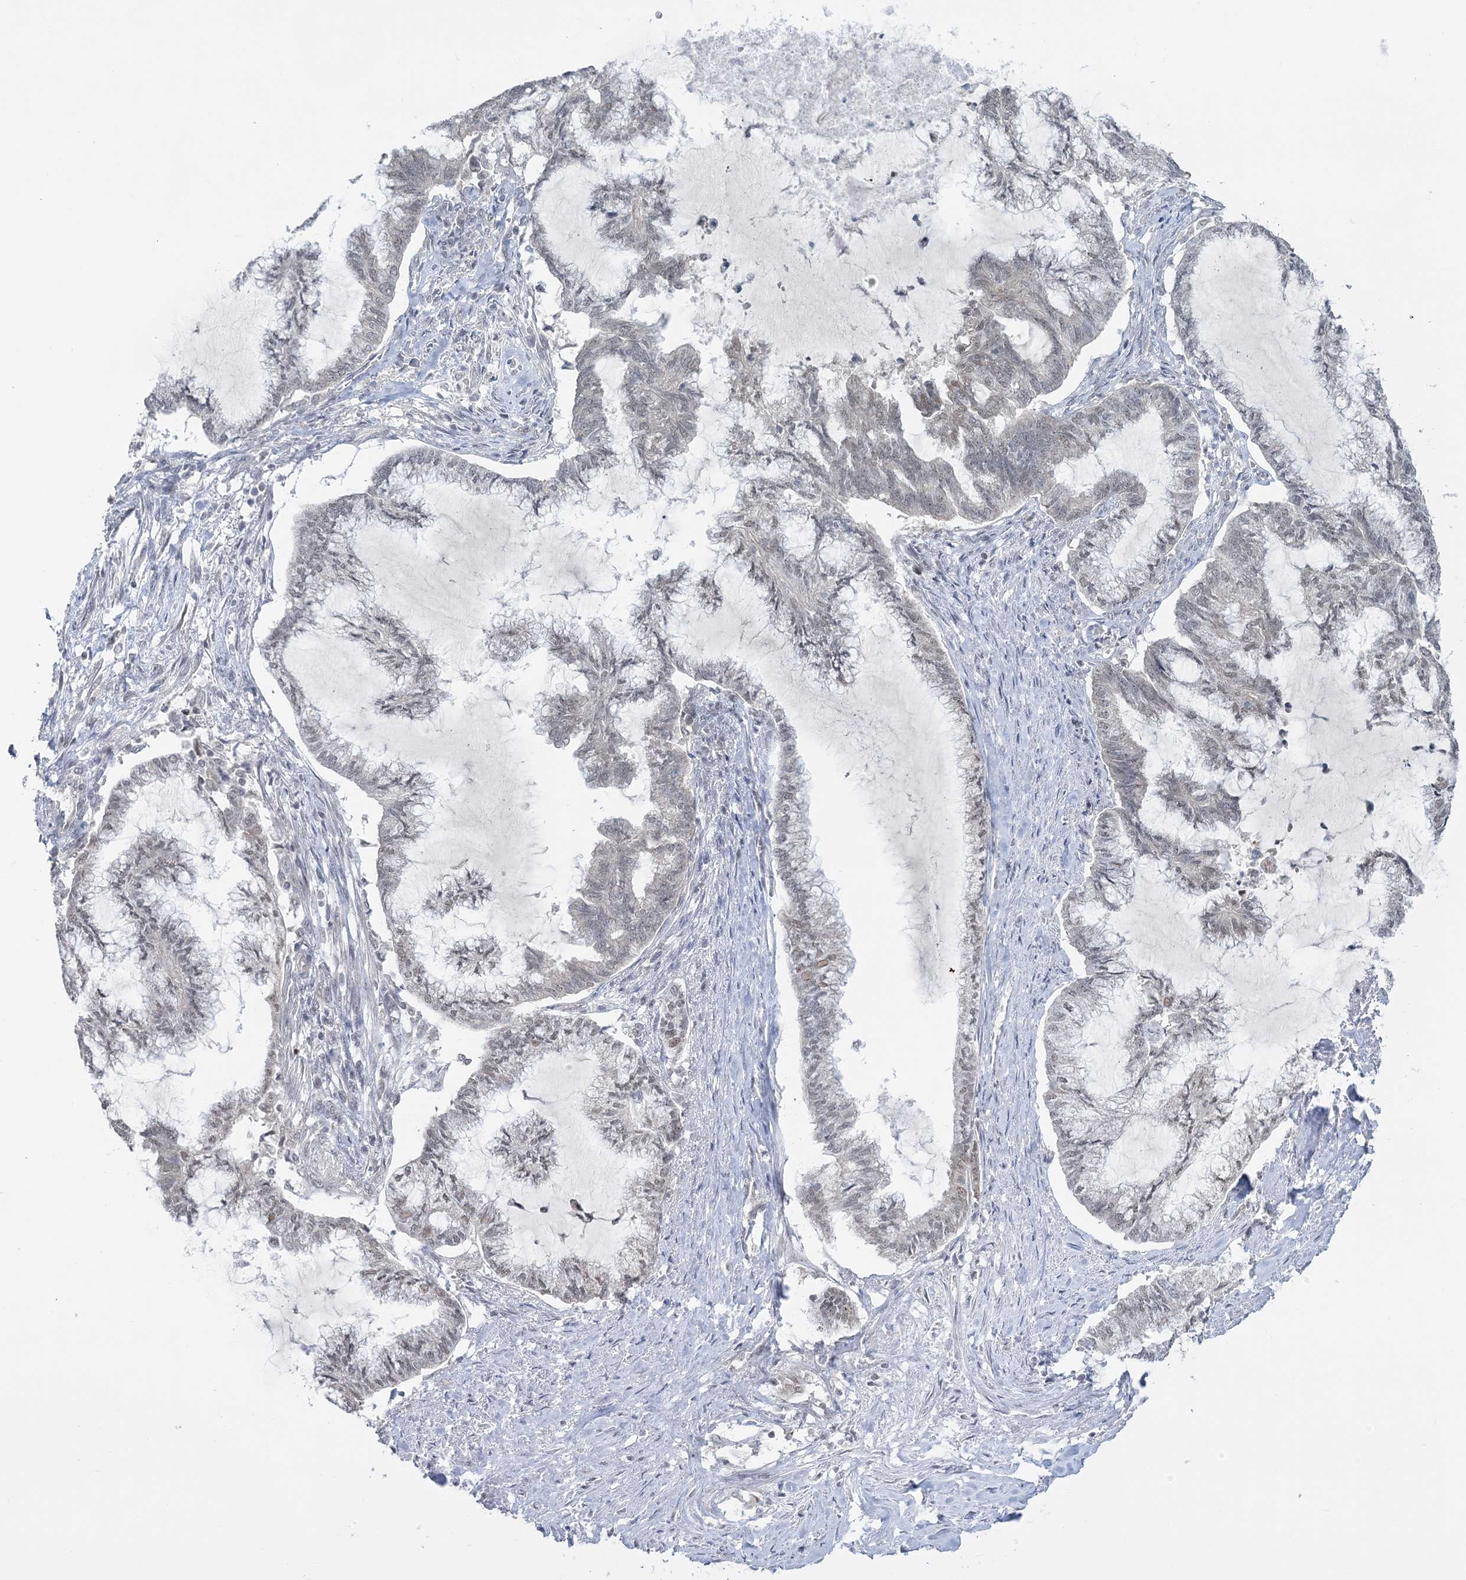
{"staining": {"intensity": "weak", "quantity": "<25%", "location": "nuclear"}, "tissue": "endometrial cancer", "cell_type": "Tumor cells", "image_type": "cancer", "snomed": [{"axis": "morphology", "description": "Adenocarcinoma, NOS"}, {"axis": "topography", "description": "Endometrium"}], "caption": "Adenocarcinoma (endometrial) was stained to show a protein in brown. There is no significant expression in tumor cells.", "gene": "GRSF1", "patient": {"sex": "female", "age": 86}}